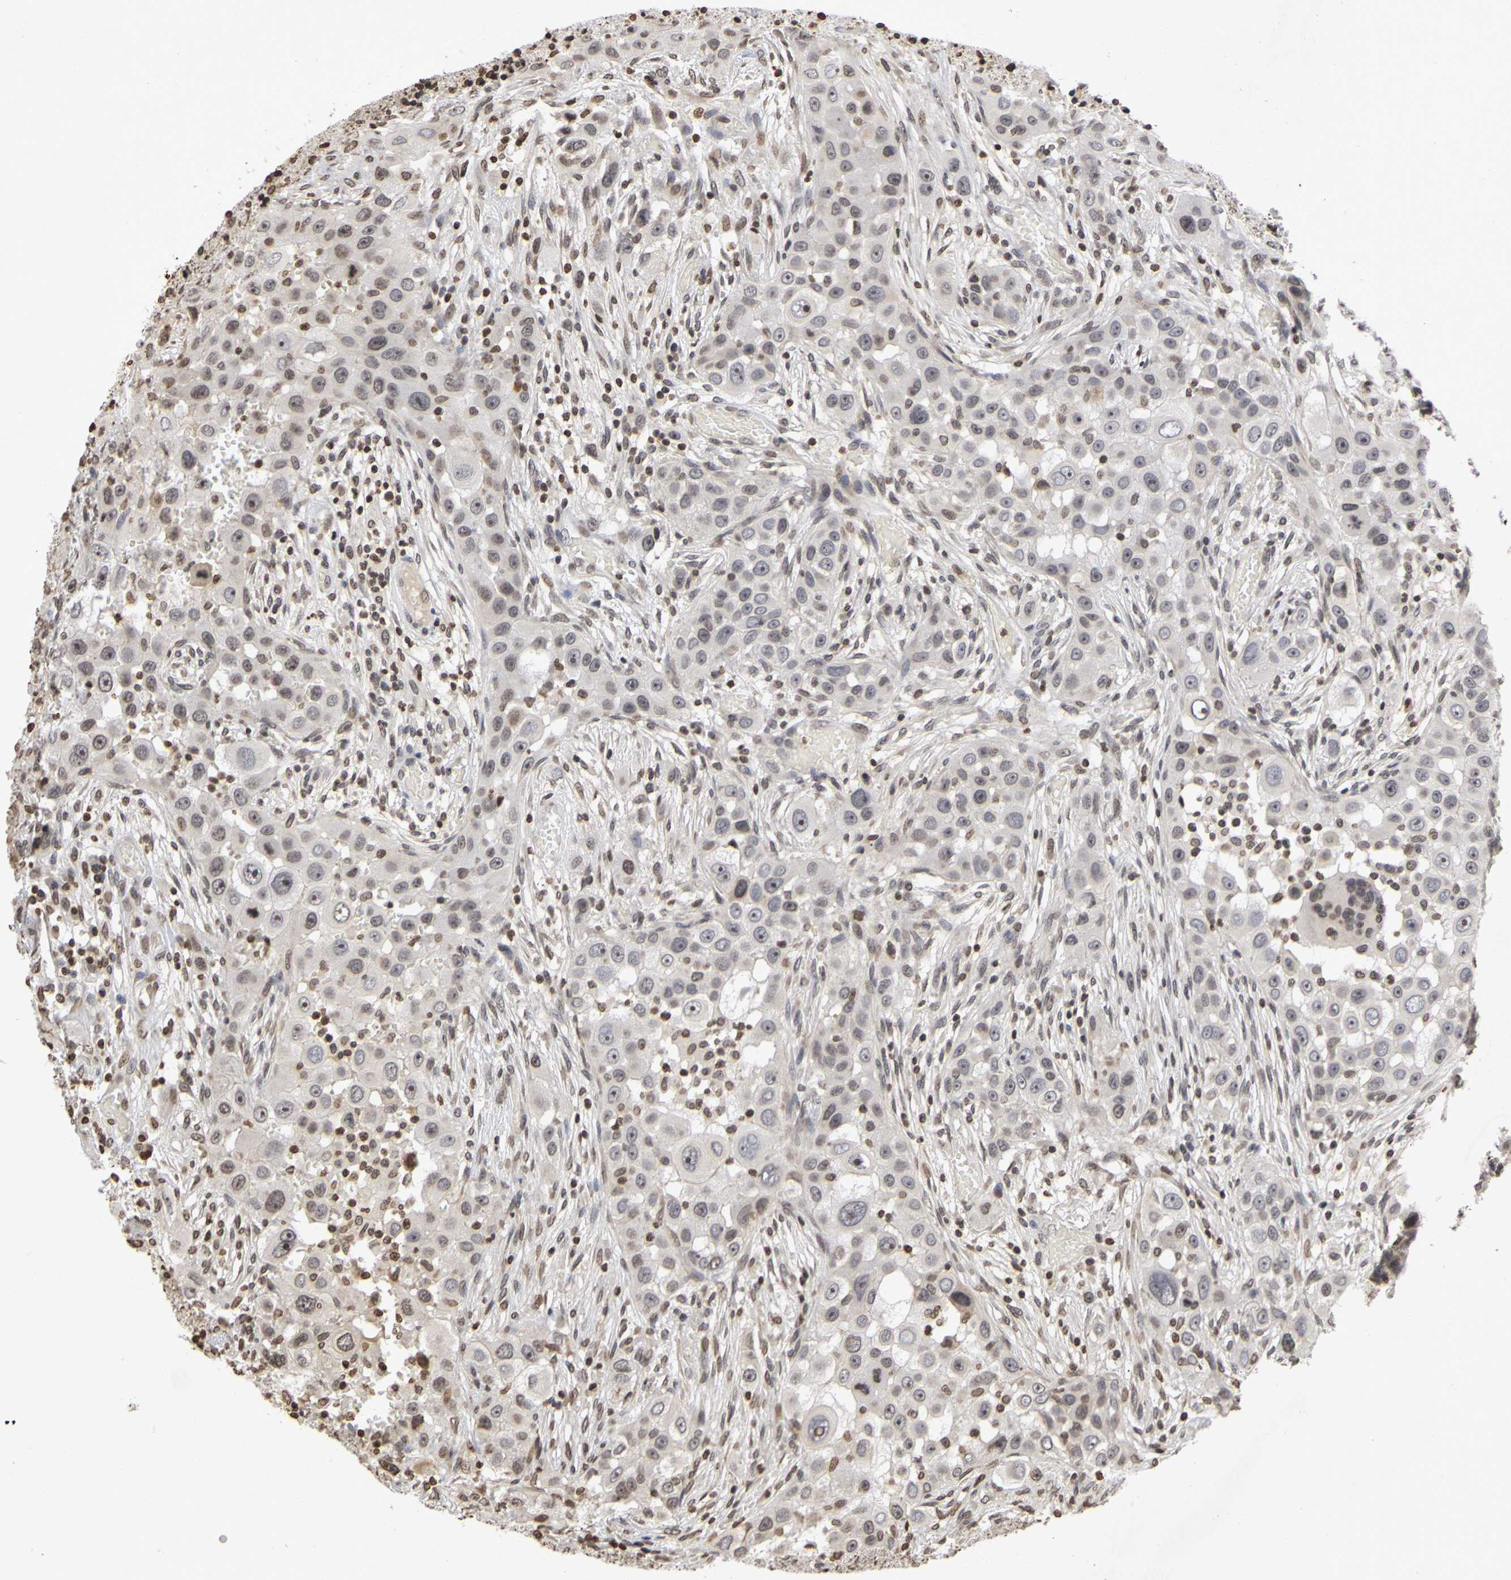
{"staining": {"intensity": "weak", "quantity": "<25%", "location": "nuclear"}, "tissue": "head and neck cancer", "cell_type": "Tumor cells", "image_type": "cancer", "snomed": [{"axis": "morphology", "description": "Carcinoma, NOS"}, {"axis": "topography", "description": "Head-Neck"}], "caption": "This image is of head and neck cancer stained with immunohistochemistry to label a protein in brown with the nuclei are counter-stained blue. There is no staining in tumor cells.", "gene": "ERCC2", "patient": {"sex": "male", "age": 87}}